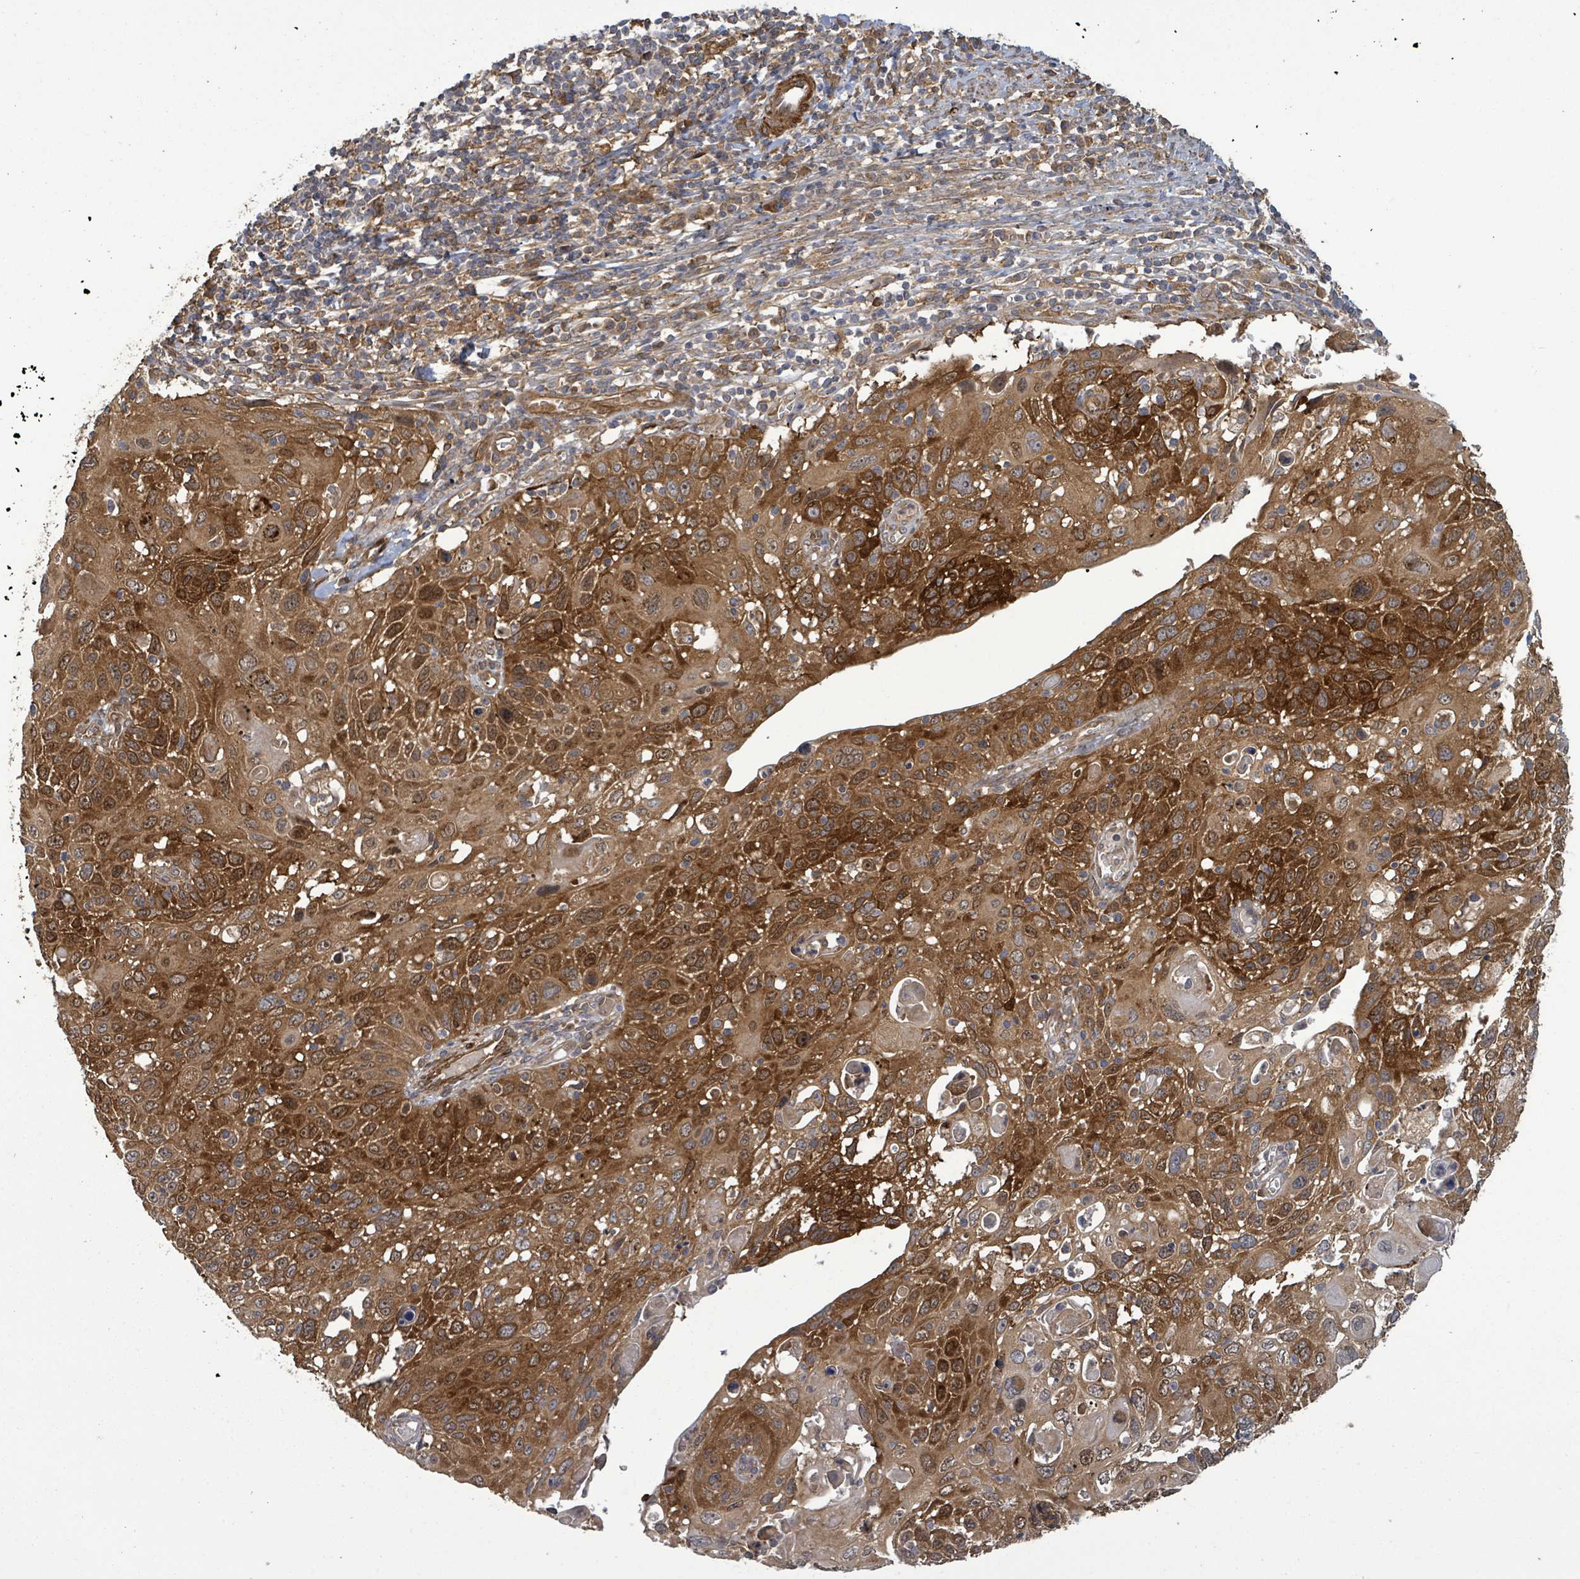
{"staining": {"intensity": "moderate", "quantity": ">75%", "location": "cytoplasmic/membranous,nuclear"}, "tissue": "cervical cancer", "cell_type": "Tumor cells", "image_type": "cancer", "snomed": [{"axis": "morphology", "description": "Squamous cell carcinoma, NOS"}, {"axis": "topography", "description": "Cervix"}], "caption": "This micrograph exhibits IHC staining of cervical cancer (squamous cell carcinoma), with medium moderate cytoplasmic/membranous and nuclear positivity in about >75% of tumor cells.", "gene": "MAP3K6", "patient": {"sex": "female", "age": 70}}